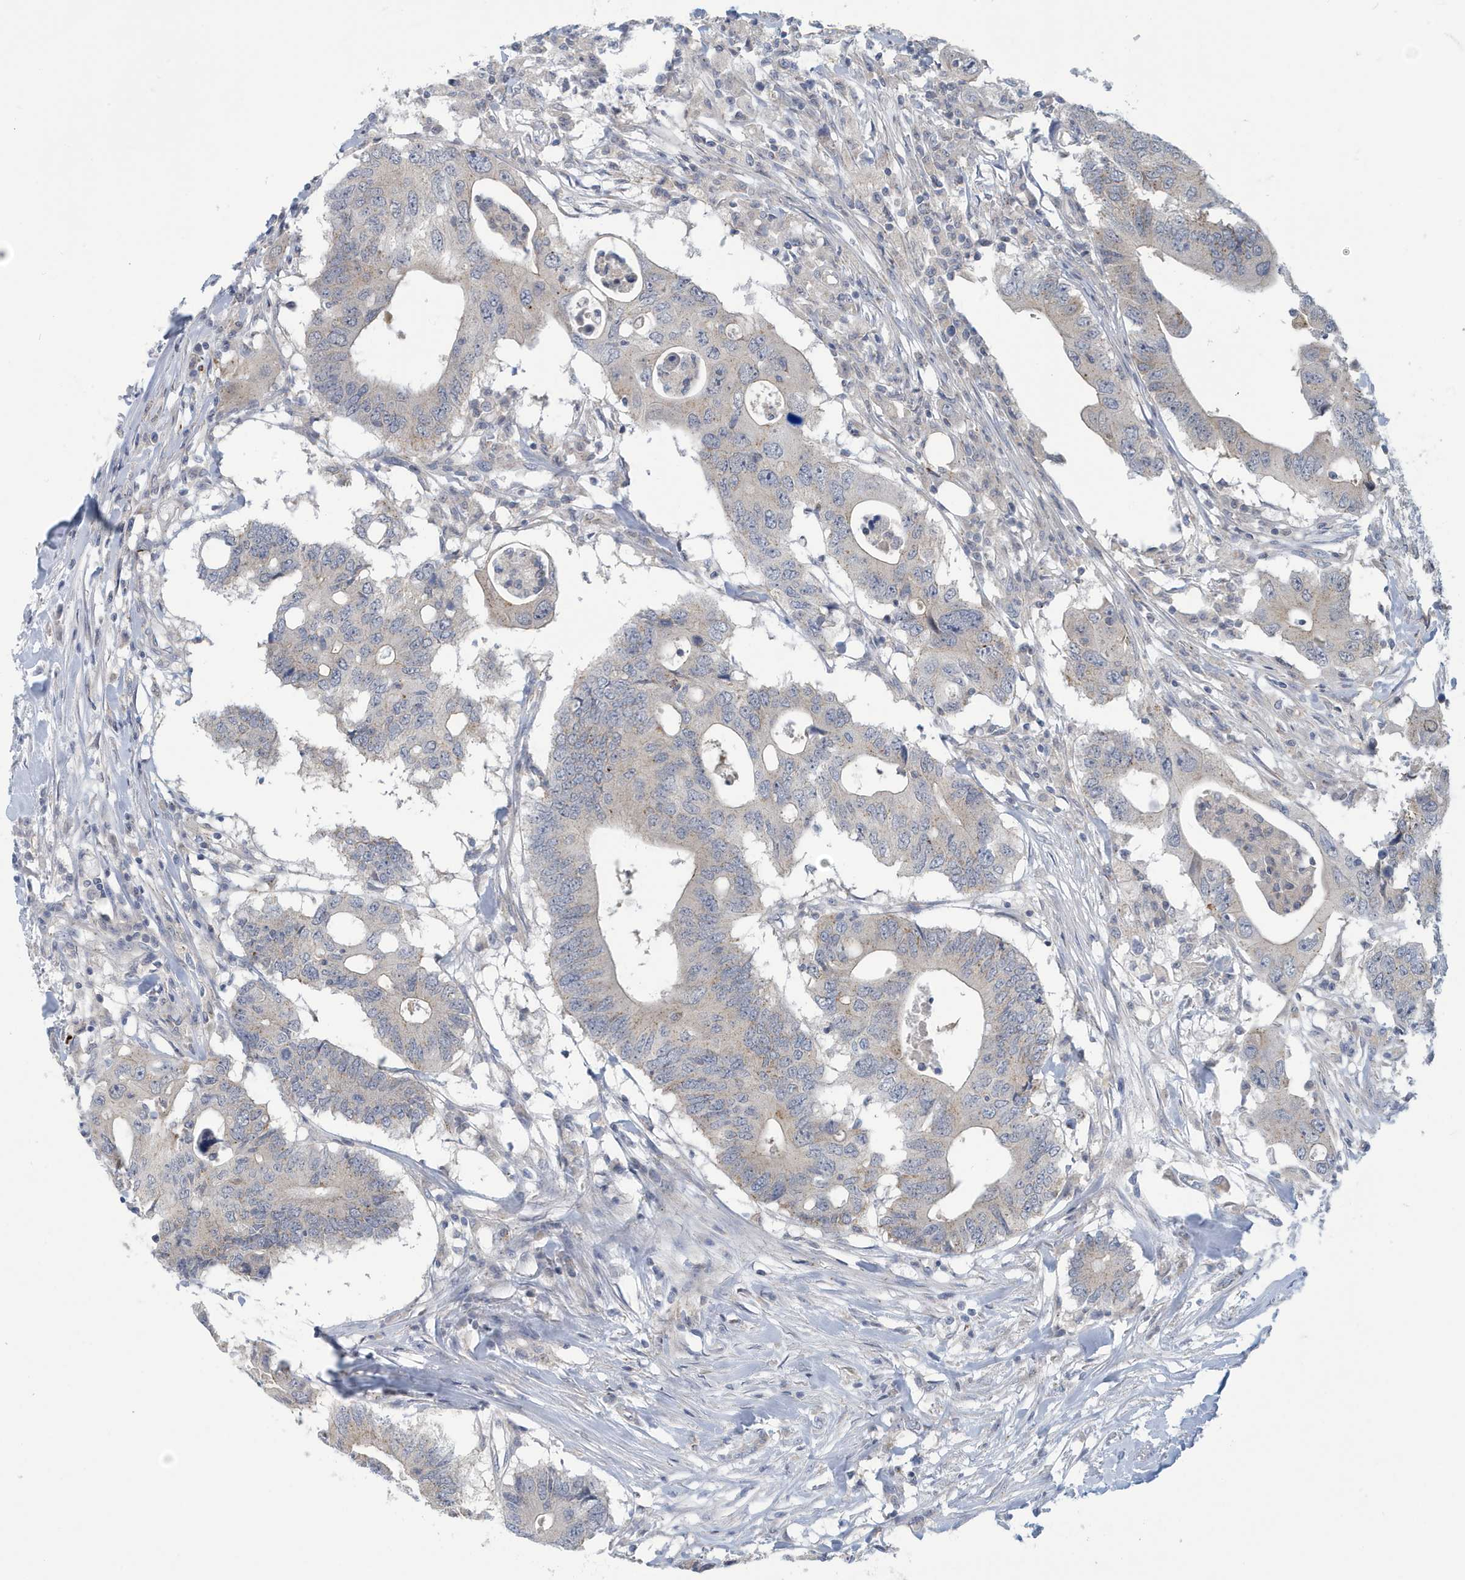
{"staining": {"intensity": "negative", "quantity": "none", "location": "none"}, "tissue": "colorectal cancer", "cell_type": "Tumor cells", "image_type": "cancer", "snomed": [{"axis": "morphology", "description": "Adenocarcinoma, NOS"}, {"axis": "topography", "description": "Colon"}], "caption": "The micrograph demonstrates no significant staining in tumor cells of colorectal cancer.", "gene": "VTA1", "patient": {"sex": "male", "age": 71}}